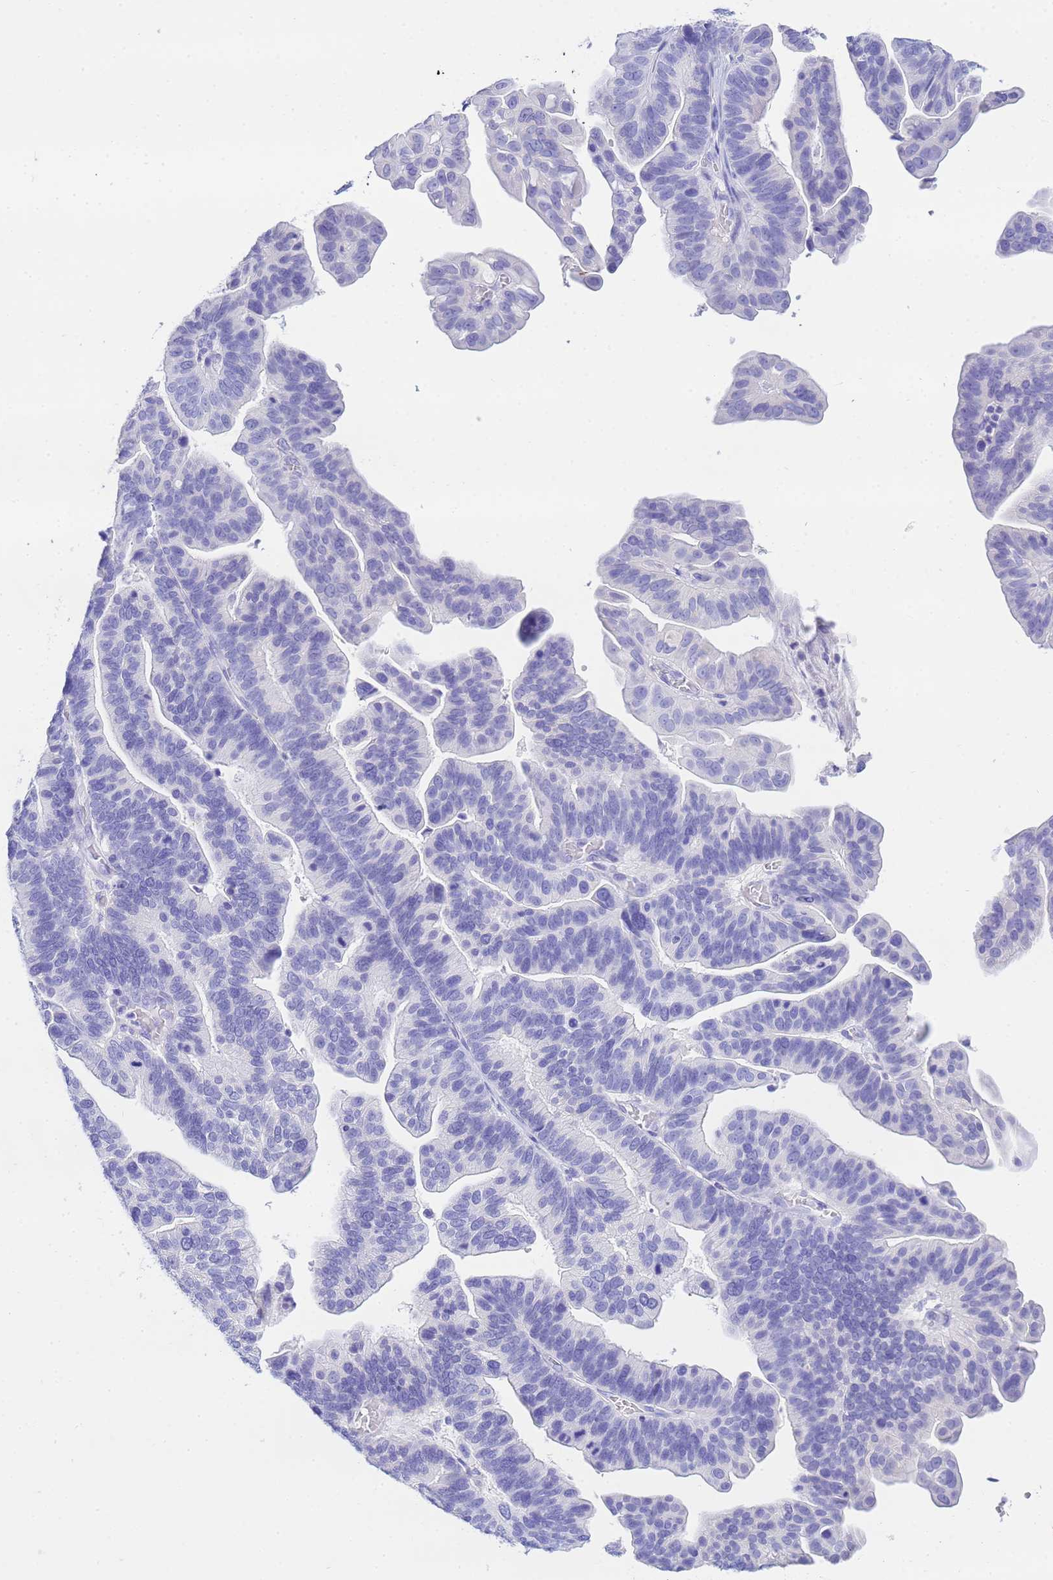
{"staining": {"intensity": "negative", "quantity": "none", "location": "none"}, "tissue": "ovarian cancer", "cell_type": "Tumor cells", "image_type": "cancer", "snomed": [{"axis": "morphology", "description": "Cystadenocarcinoma, serous, NOS"}, {"axis": "topography", "description": "Ovary"}], "caption": "Image shows no protein staining in tumor cells of ovarian serous cystadenocarcinoma tissue. (DAB immunohistochemistry (IHC) with hematoxylin counter stain).", "gene": "AQP12A", "patient": {"sex": "female", "age": 56}}